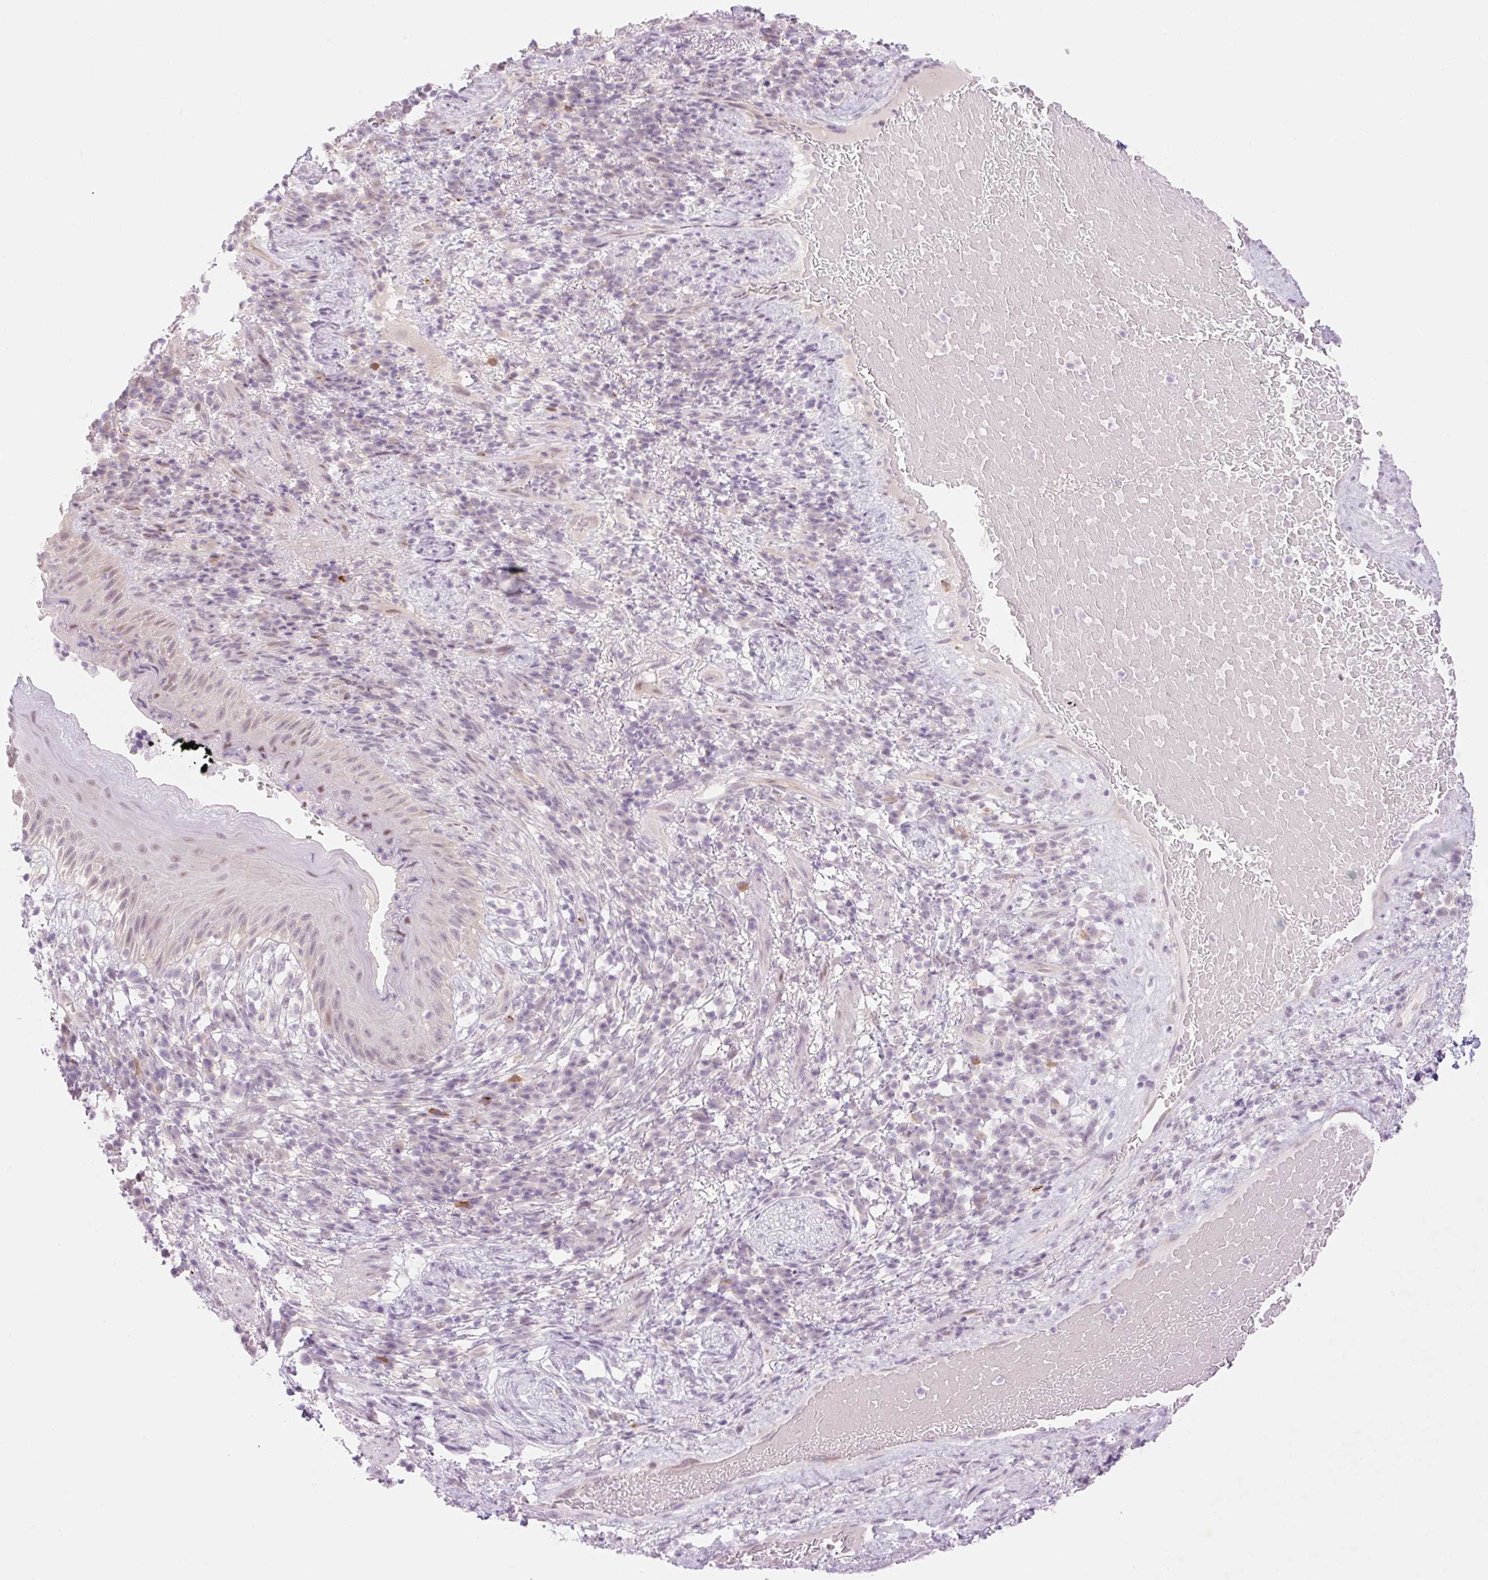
{"staining": {"intensity": "moderate", "quantity": "<25%", "location": "nuclear"}, "tissue": "skin", "cell_type": "Epidermal cells", "image_type": "normal", "snomed": [{"axis": "morphology", "description": "Normal tissue, NOS"}, {"axis": "topography", "description": "Anal"}], "caption": "Brown immunohistochemical staining in normal skin reveals moderate nuclear positivity in approximately <25% of epidermal cells.", "gene": "SPRYD4", "patient": {"sex": "male", "age": 78}}